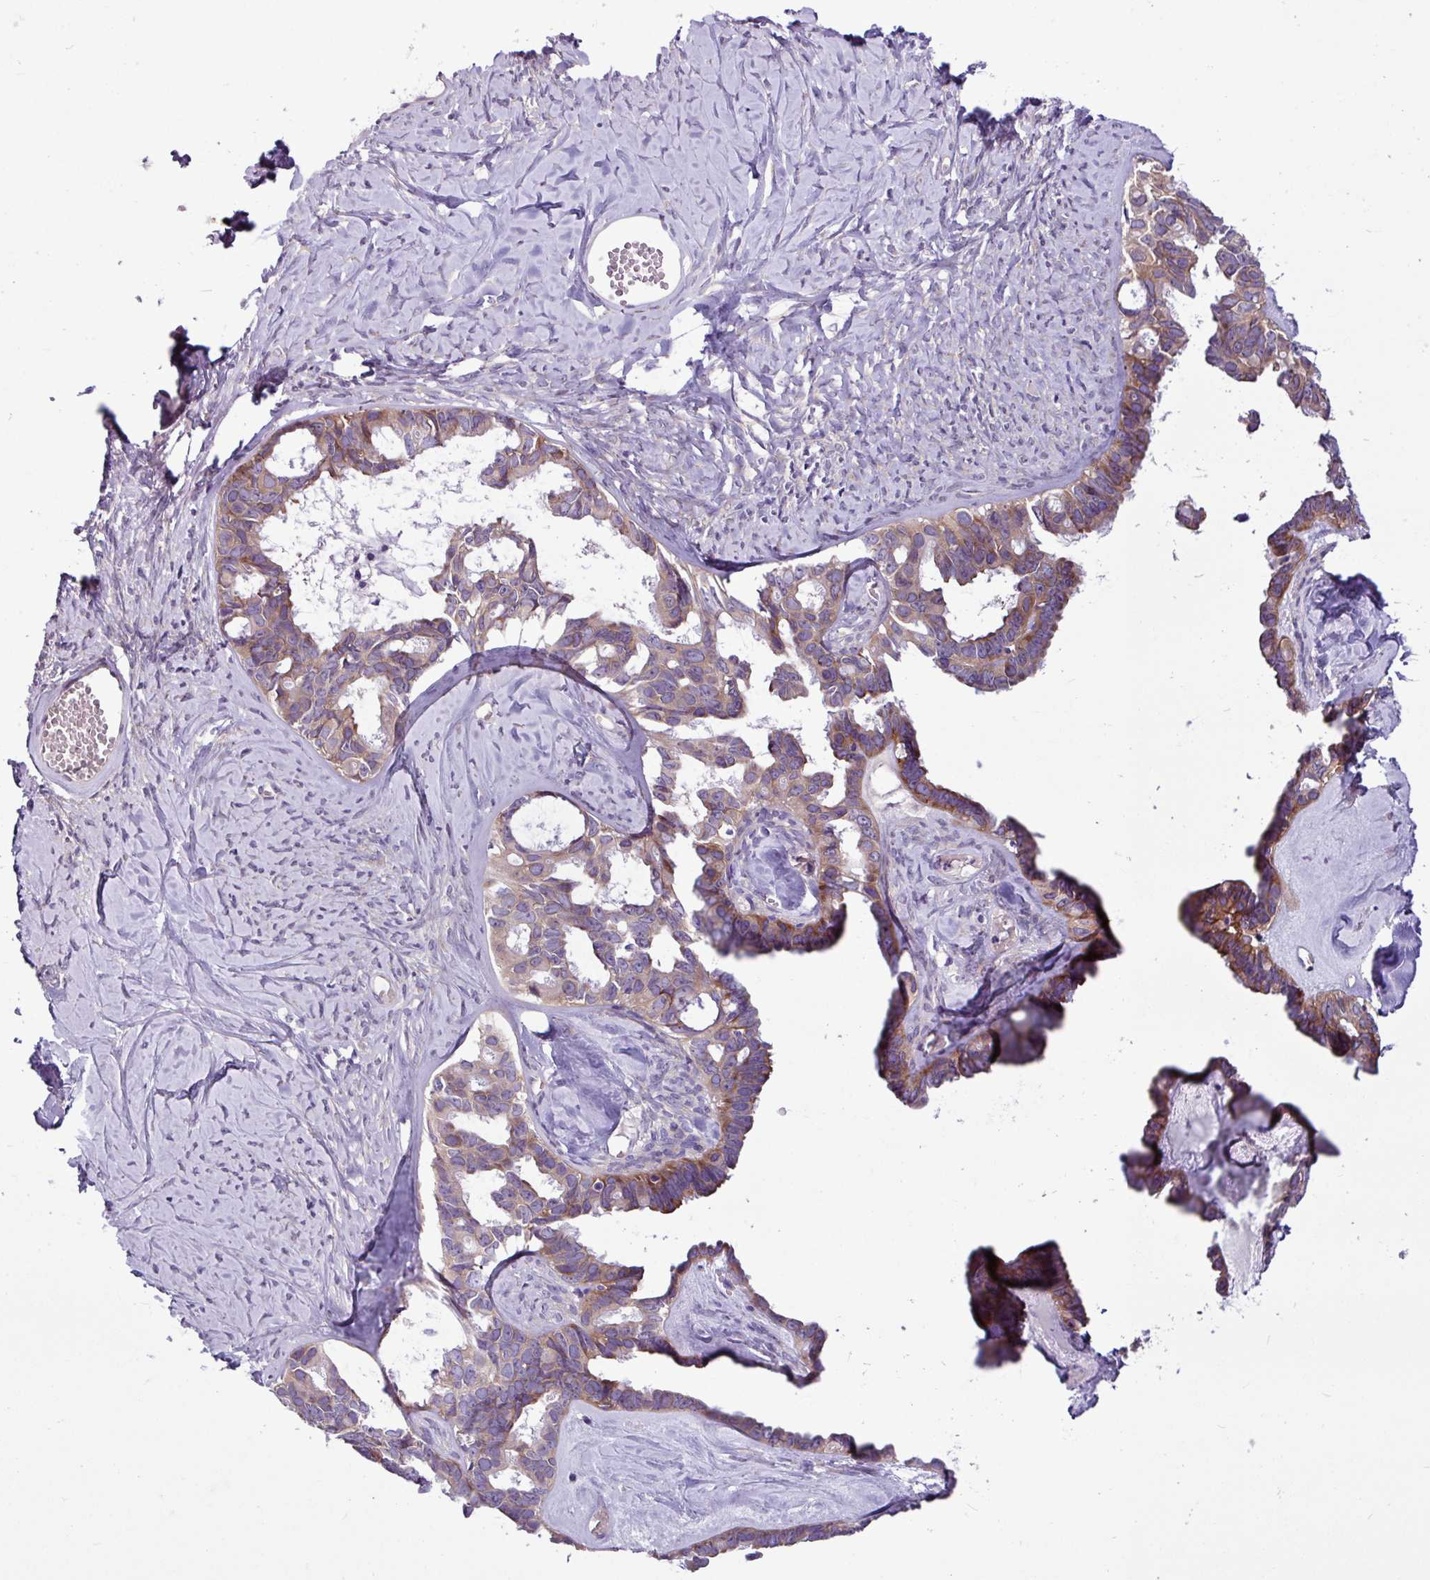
{"staining": {"intensity": "moderate", "quantity": ">75%", "location": "cytoplasmic/membranous"}, "tissue": "ovarian cancer", "cell_type": "Tumor cells", "image_type": "cancer", "snomed": [{"axis": "morphology", "description": "Cystadenocarcinoma, serous, NOS"}, {"axis": "topography", "description": "Ovary"}], "caption": "Protein staining reveals moderate cytoplasmic/membranous positivity in approximately >75% of tumor cells in ovarian cancer. The staining was performed using DAB, with brown indicating positive protein expression. Nuclei are stained blue with hematoxylin.", "gene": "MROH2A", "patient": {"sex": "female", "age": 69}}